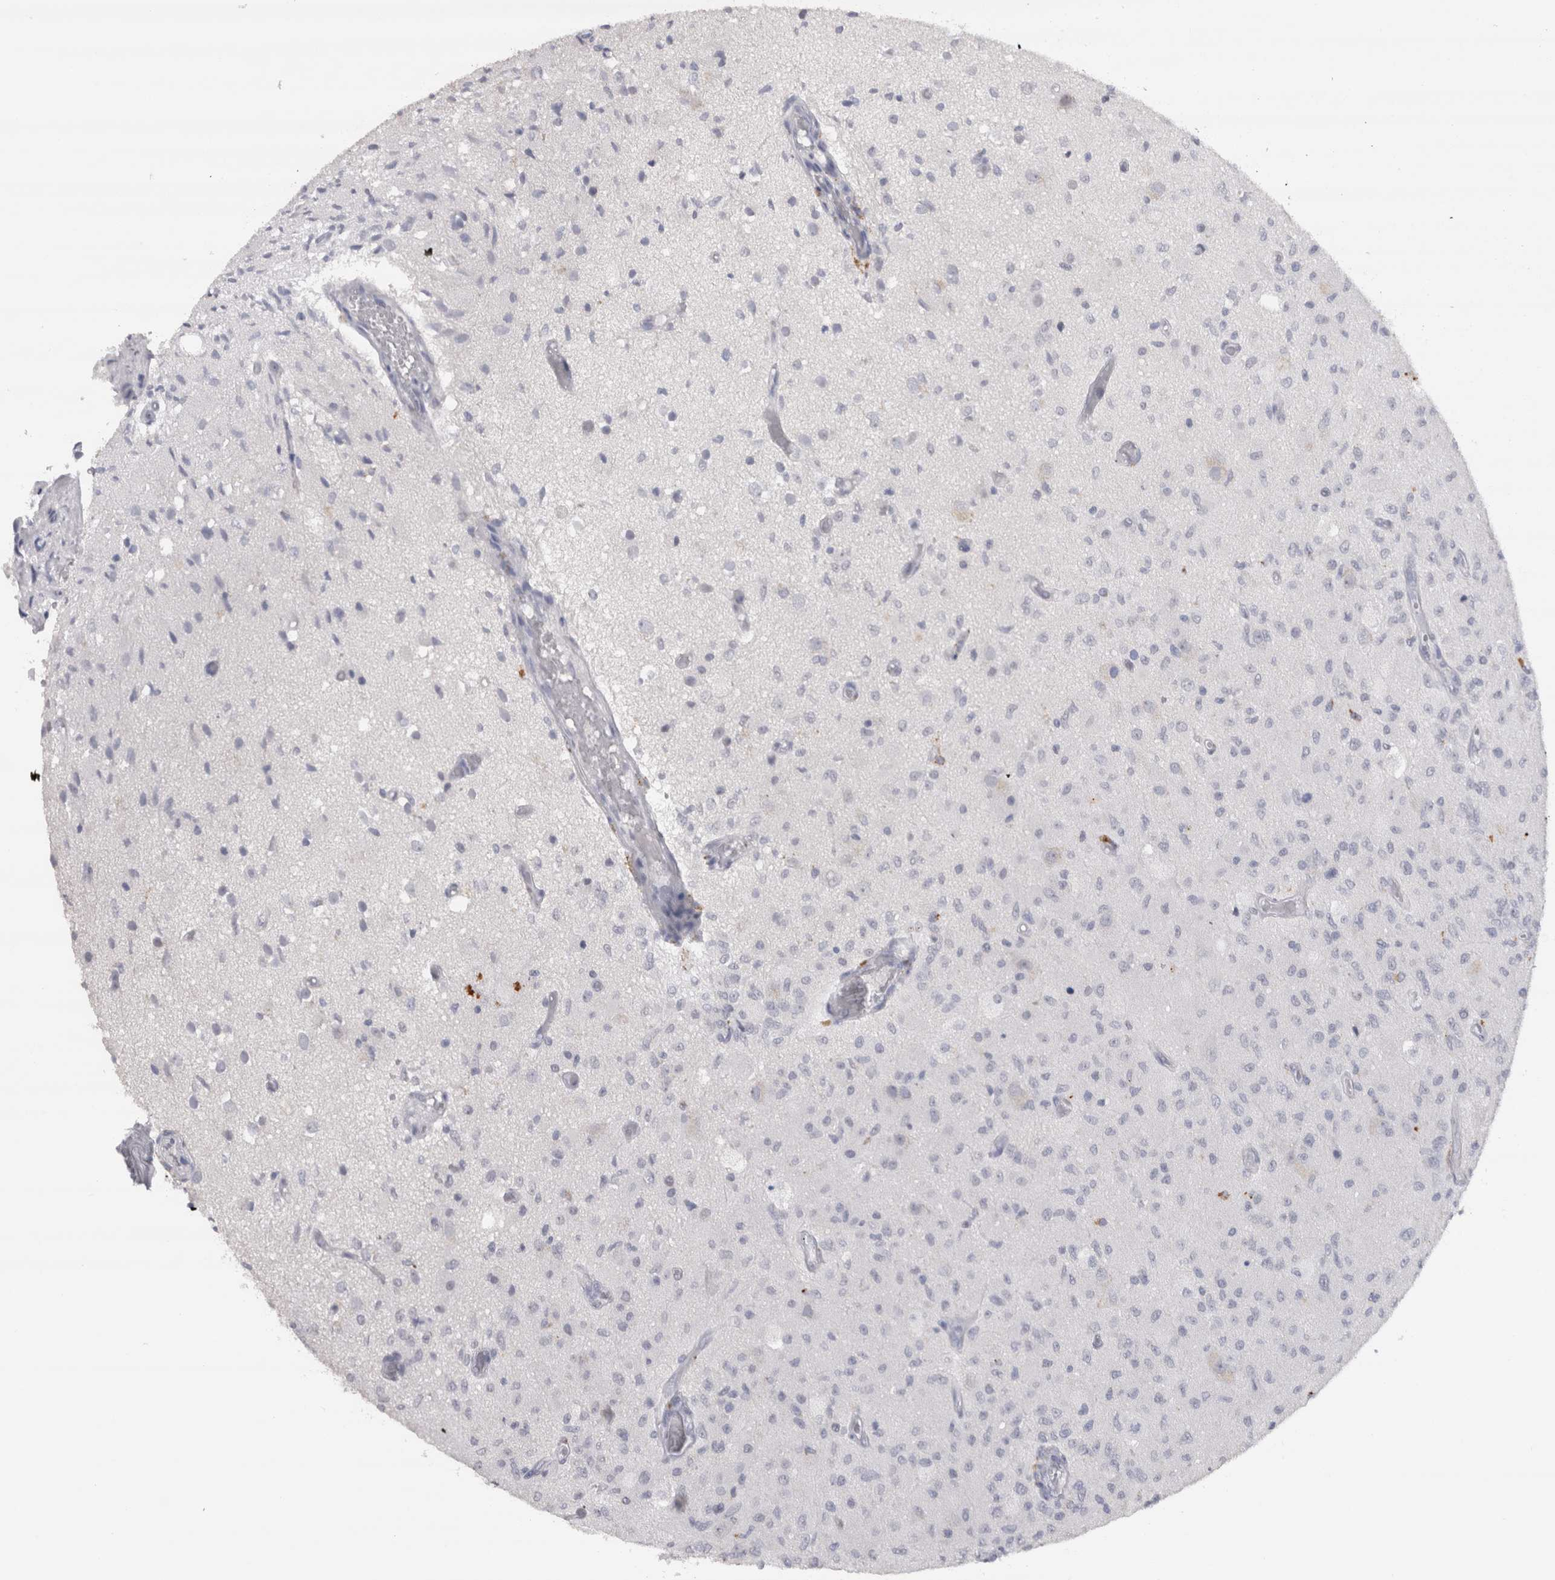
{"staining": {"intensity": "negative", "quantity": "none", "location": "none"}, "tissue": "glioma", "cell_type": "Tumor cells", "image_type": "cancer", "snomed": [{"axis": "morphology", "description": "Normal tissue, NOS"}, {"axis": "morphology", "description": "Glioma, malignant, High grade"}, {"axis": "topography", "description": "Cerebral cortex"}], "caption": "An immunohistochemistry histopathology image of malignant glioma (high-grade) is shown. There is no staining in tumor cells of malignant glioma (high-grade).", "gene": "CDH17", "patient": {"sex": "male", "age": 77}}